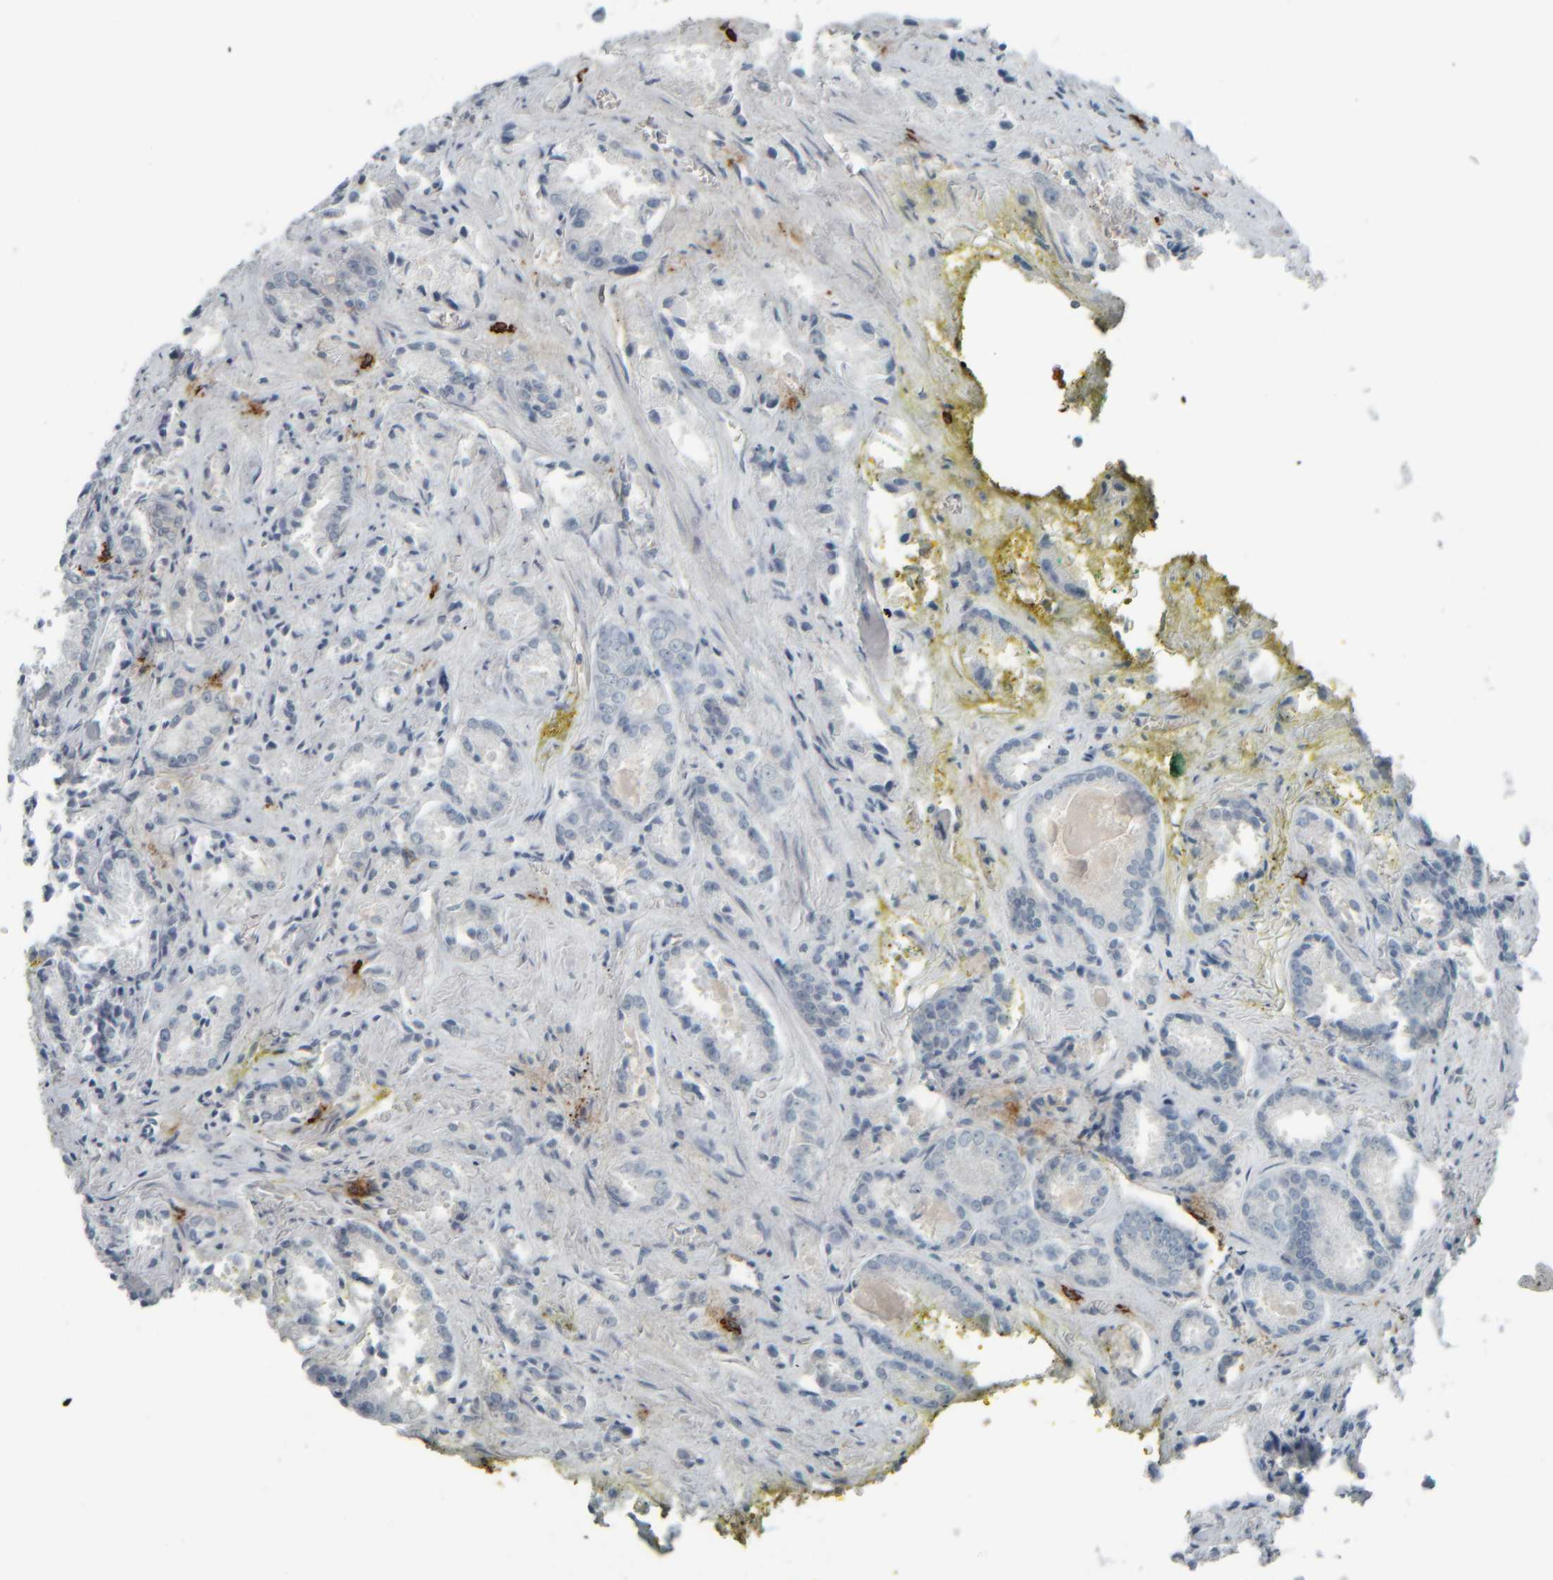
{"staining": {"intensity": "negative", "quantity": "none", "location": "none"}, "tissue": "prostate cancer", "cell_type": "Tumor cells", "image_type": "cancer", "snomed": [{"axis": "morphology", "description": "Adenocarcinoma, Low grade"}, {"axis": "topography", "description": "Prostate"}], "caption": "This is an IHC photomicrograph of human prostate cancer. There is no expression in tumor cells.", "gene": "TPSAB1", "patient": {"sex": "male", "age": 64}}